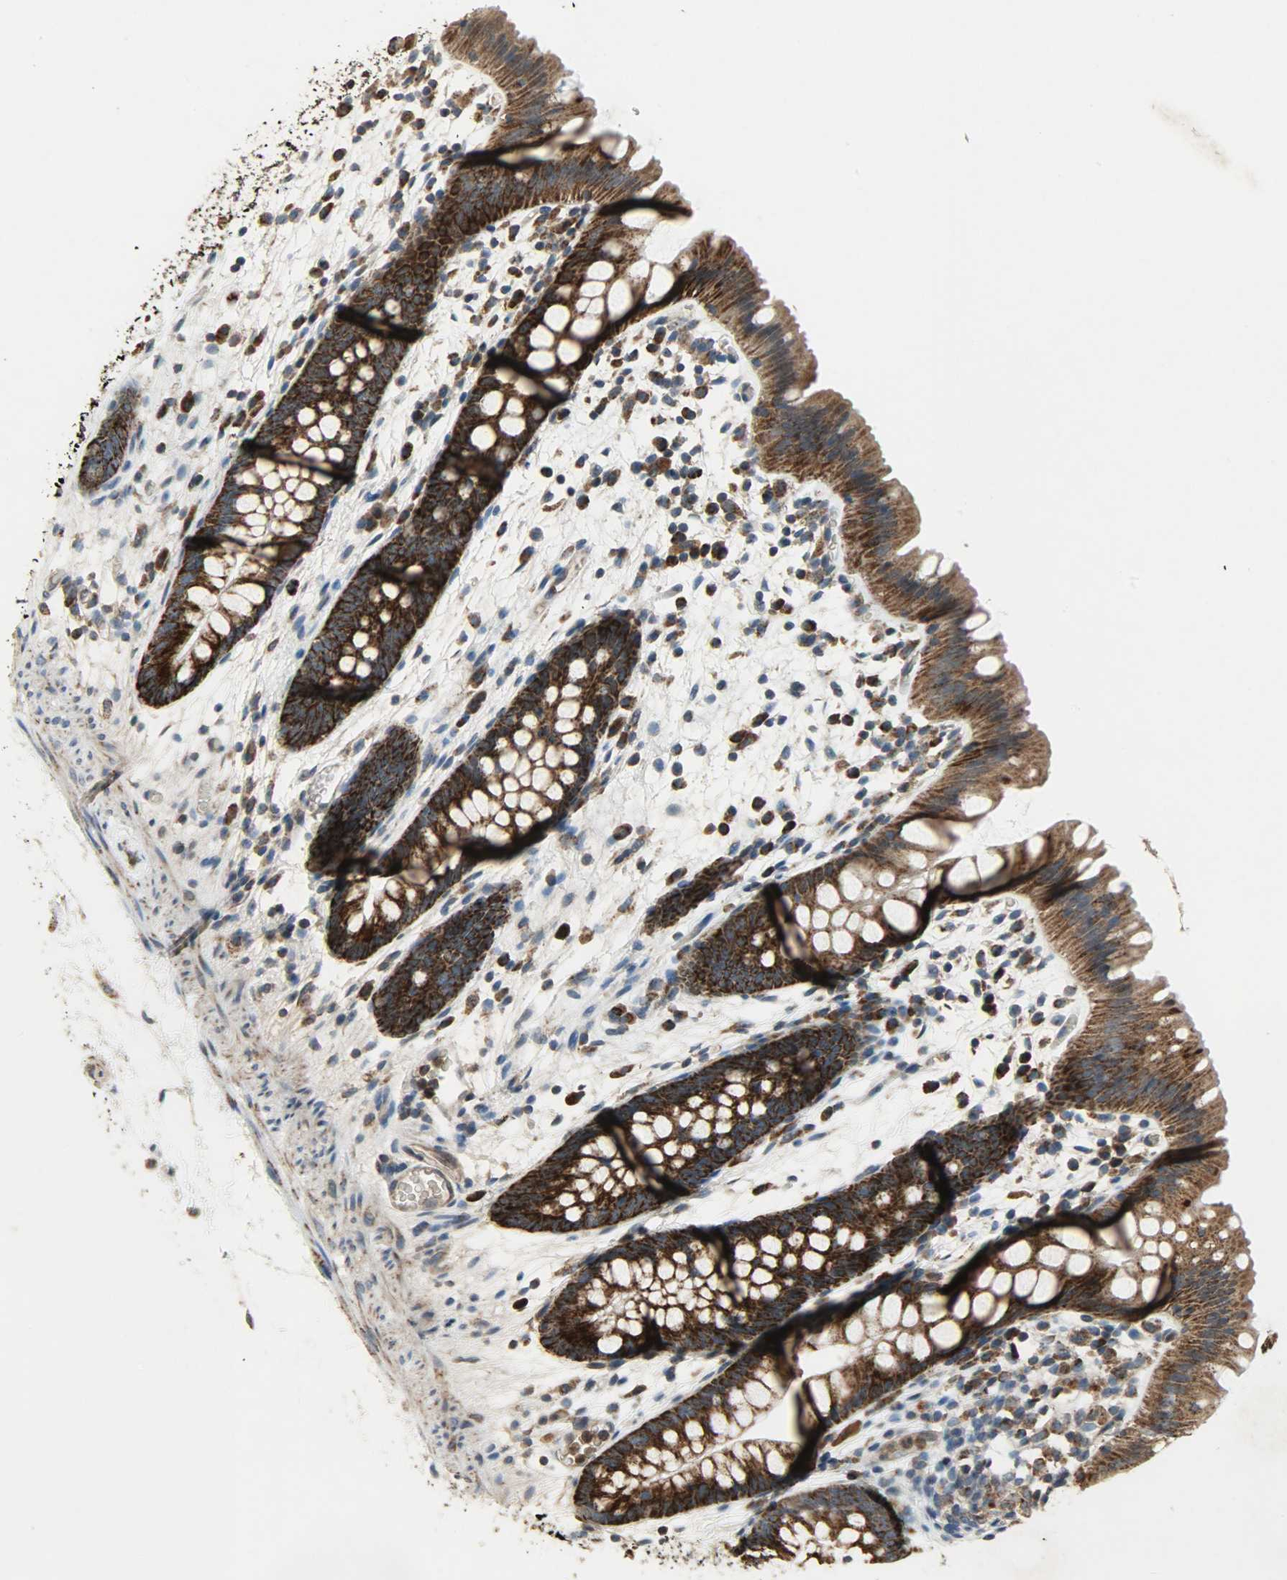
{"staining": {"intensity": "moderate", "quantity": ">75%", "location": "cytoplasmic/membranous"}, "tissue": "colon", "cell_type": "Endothelial cells", "image_type": "normal", "snomed": [{"axis": "morphology", "description": "Normal tissue, NOS"}, {"axis": "topography", "description": "Smooth muscle"}, {"axis": "topography", "description": "Colon"}], "caption": "Benign colon was stained to show a protein in brown. There is medium levels of moderate cytoplasmic/membranous expression in about >75% of endothelial cells.", "gene": "AMT", "patient": {"sex": "male", "age": 67}}